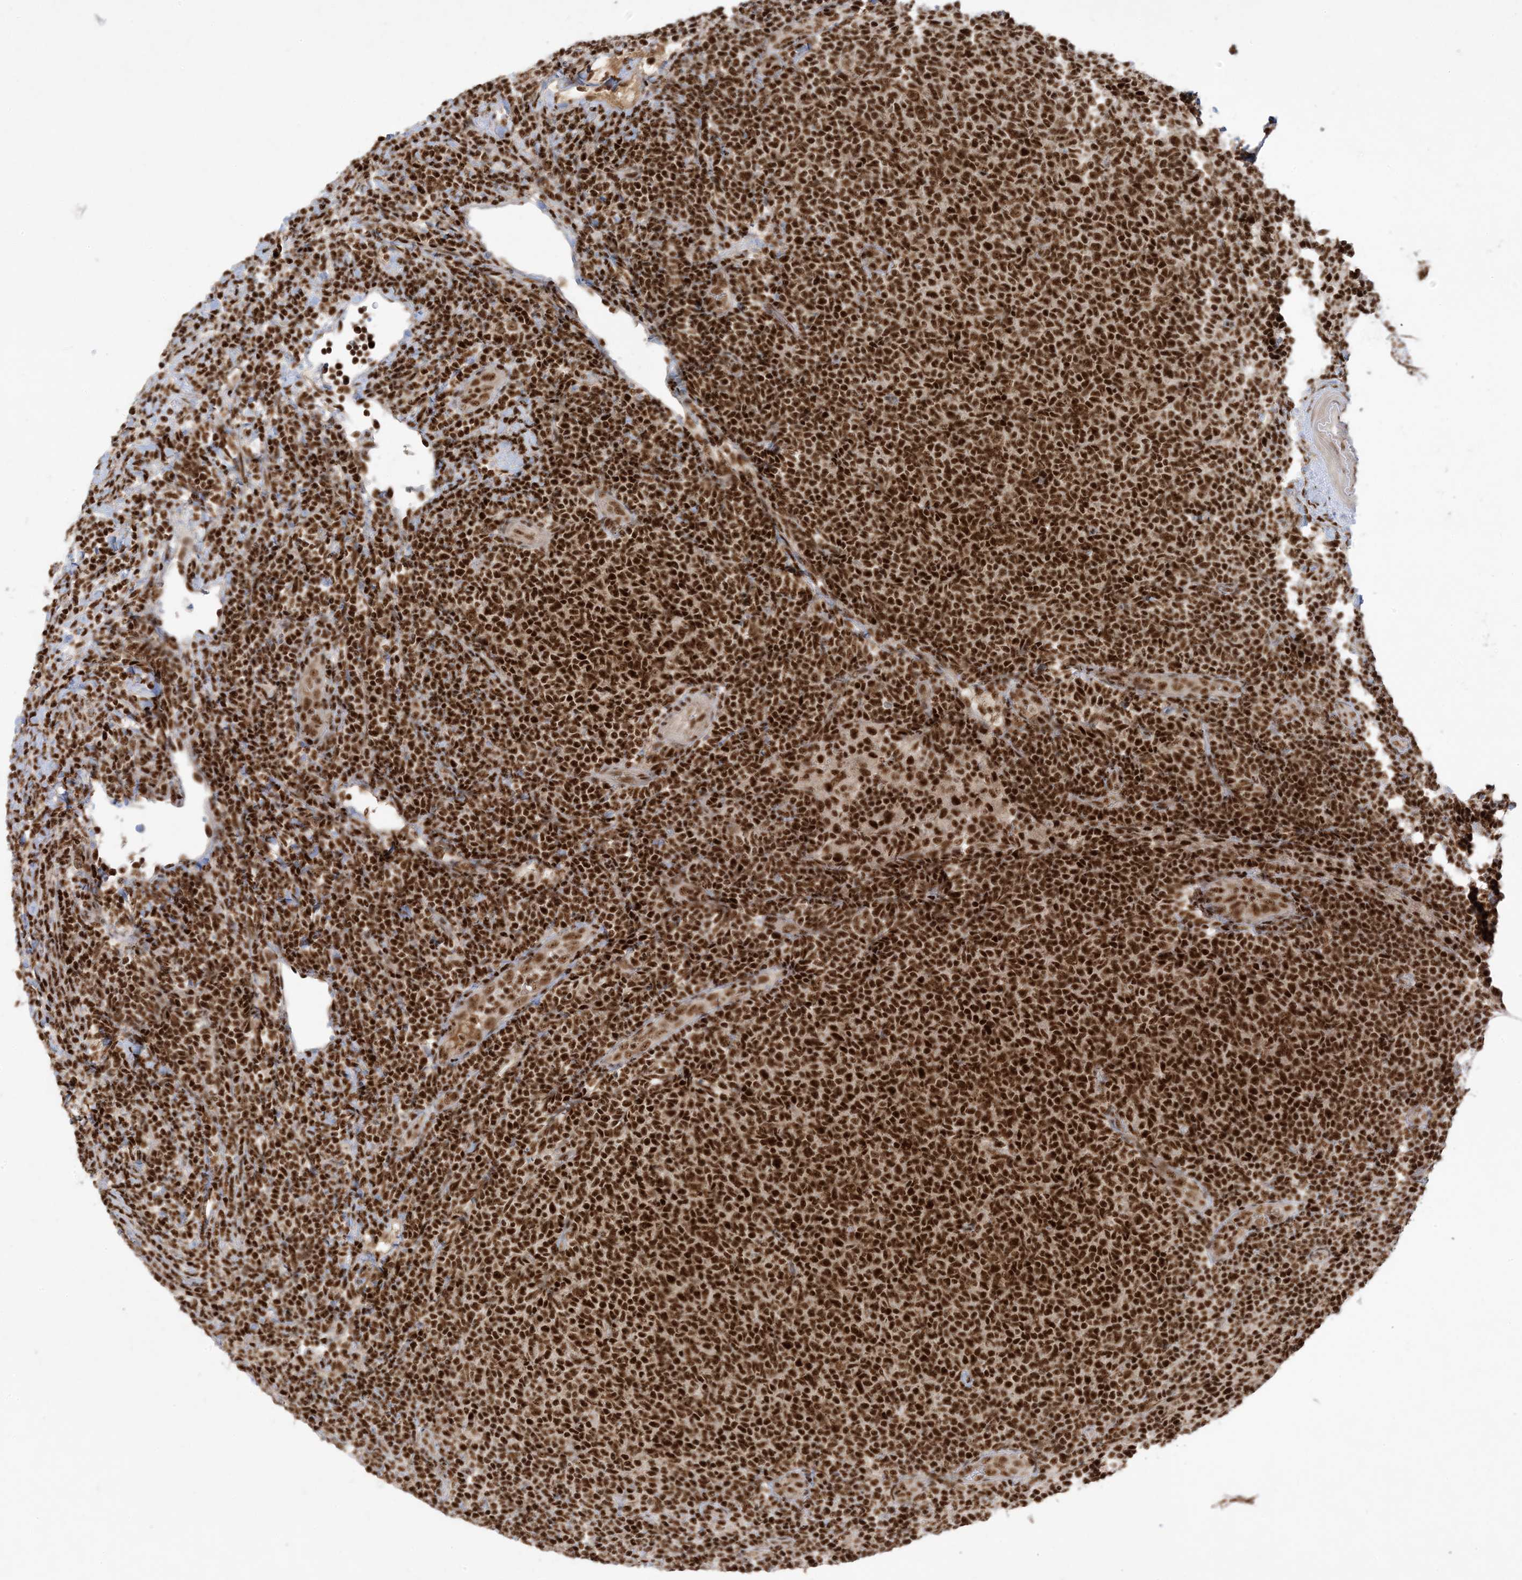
{"staining": {"intensity": "strong", "quantity": ">75%", "location": "nuclear"}, "tissue": "lymphoma", "cell_type": "Tumor cells", "image_type": "cancer", "snomed": [{"axis": "morphology", "description": "Malignant lymphoma, non-Hodgkin's type, Low grade"}, {"axis": "topography", "description": "Lymph node"}], "caption": "A histopathology image of human lymphoma stained for a protein reveals strong nuclear brown staining in tumor cells. (DAB = brown stain, brightfield microscopy at high magnification).", "gene": "PPIL2", "patient": {"sex": "male", "age": 66}}